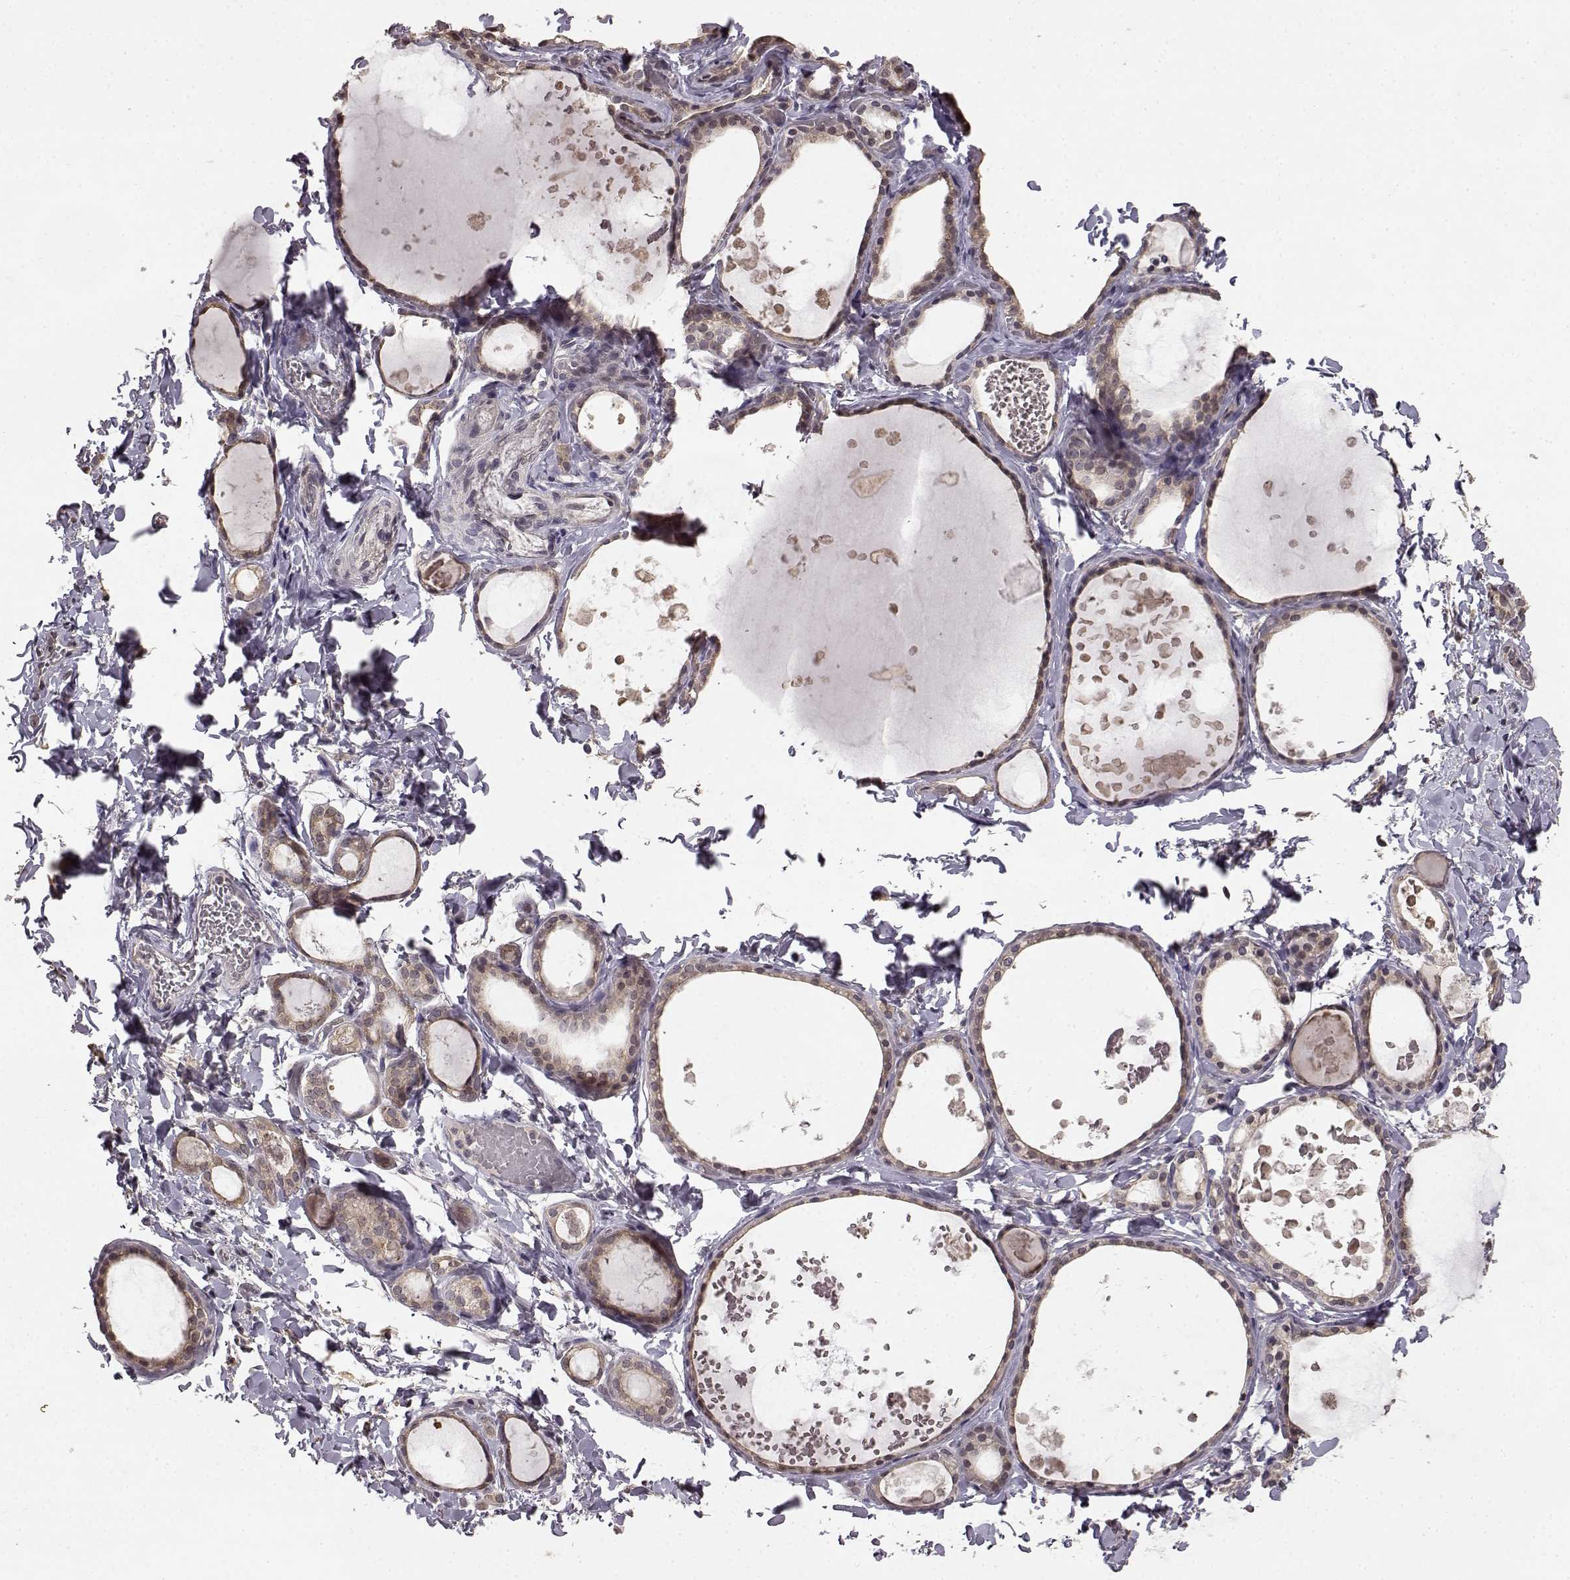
{"staining": {"intensity": "weak", "quantity": "25%-75%", "location": "cytoplasmic/membranous"}, "tissue": "thyroid gland", "cell_type": "Glandular cells", "image_type": "normal", "snomed": [{"axis": "morphology", "description": "Normal tissue, NOS"}, {"axis": "topography", "description": "Thyroid gland"}], "caption": "Human thyroid gland stained with a brown dye displays weak cytoplasmic/membranous positive staining in about 25%-75% of glandular cells.", "gene": "NTRK2", "patient": {"sex": "female", "age": 56}}